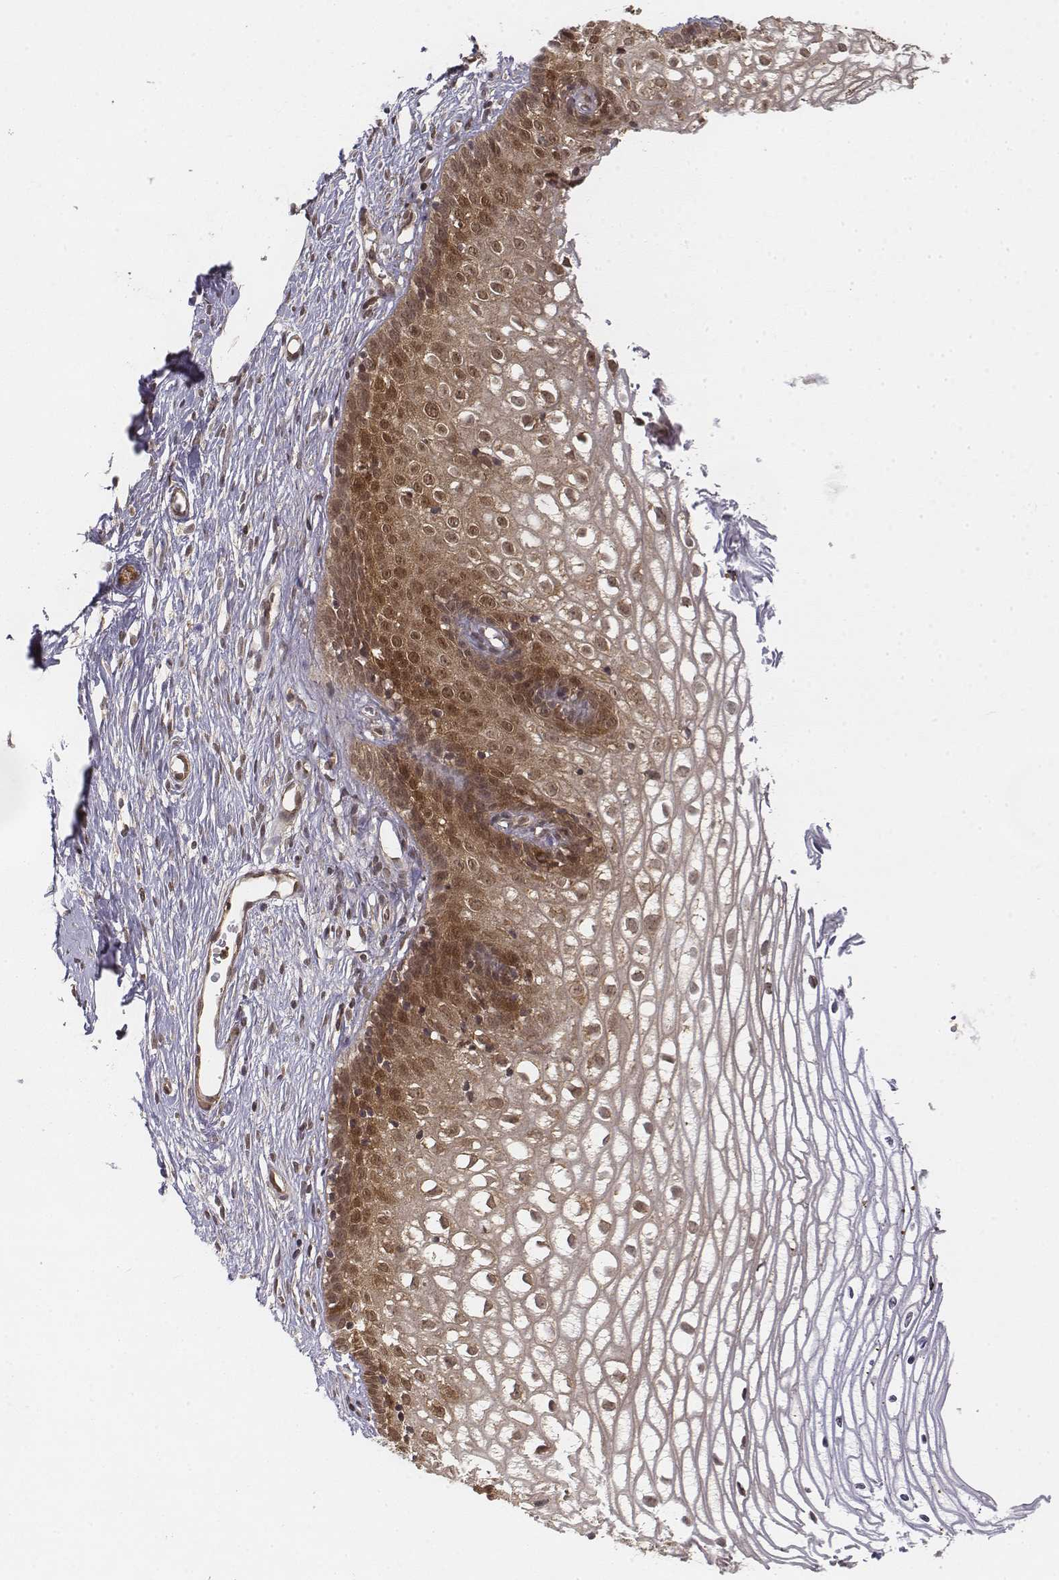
{"staining": {"intensity": "strong", "quantity": ">75%", "location": "cytoplasmic/membranous,nuclear"}, "tissue": "cervix", "cell_type": "Glandular cells", "image_type": "normal", "snomed": [{"axis": "morphology", "description": "Normal tissue, NOS"}, {"axis": "topography", "description": "Cervix"}], "caption": "Protein expression analysis of unremarkable human cervix reveals strong cytoplasmic/membranous,nuclear positivity in about >75% of glandular cells.", "gene": "ZFYVE19", "patient": {"sex": "female", "age": 40}}